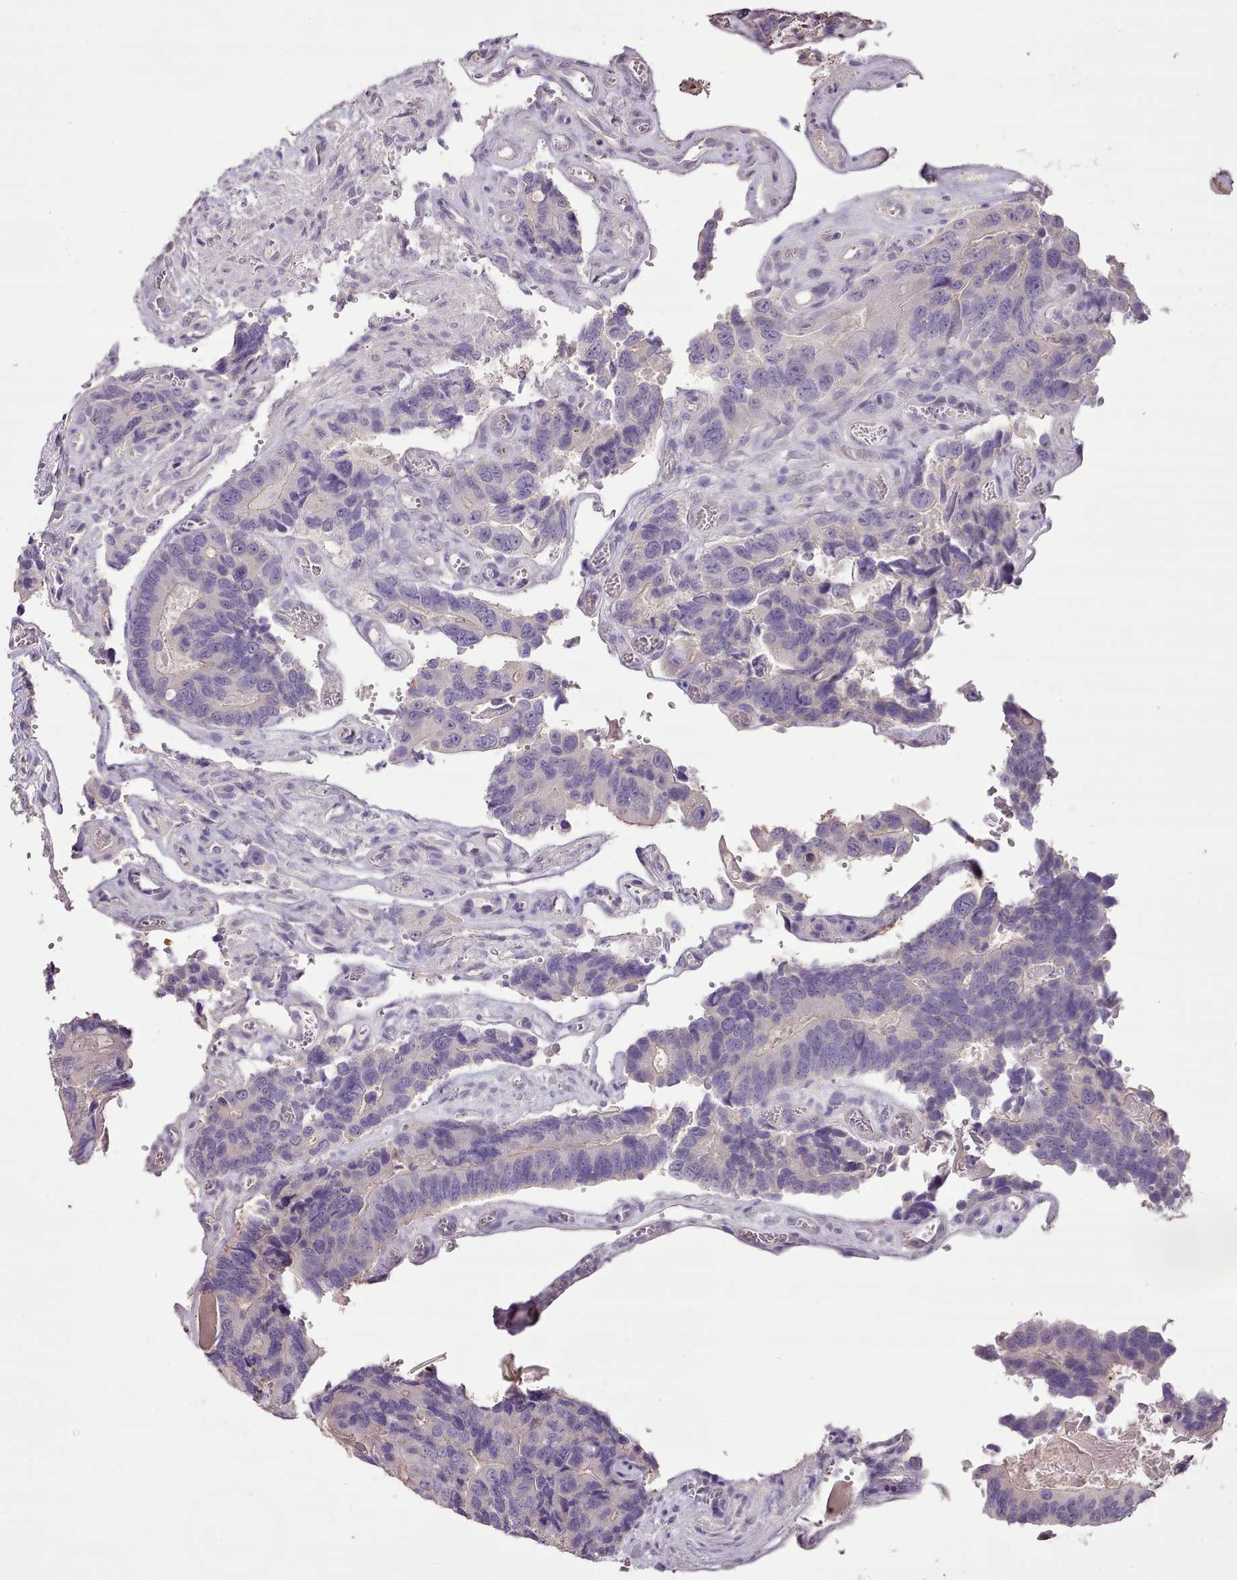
{"staining": {"intensity": "negative", "quantity": "none", "location": "none"}, "tissue": "colorectal cancer", "cell_type": "Tumor cells", "image_type": "cancer", "snomed": [{"axis": "morphology", "description": "Adenocarcinoma, NOS"}, {"axis": "topography", "description": "Colon"}], "caption": "Protein analysis of colorectal adenocarcinoma demonstrates no significant positivity in tumor cells.", "gene": "BLOC1S2", "patient": {"sex": "male", "age": 84}}